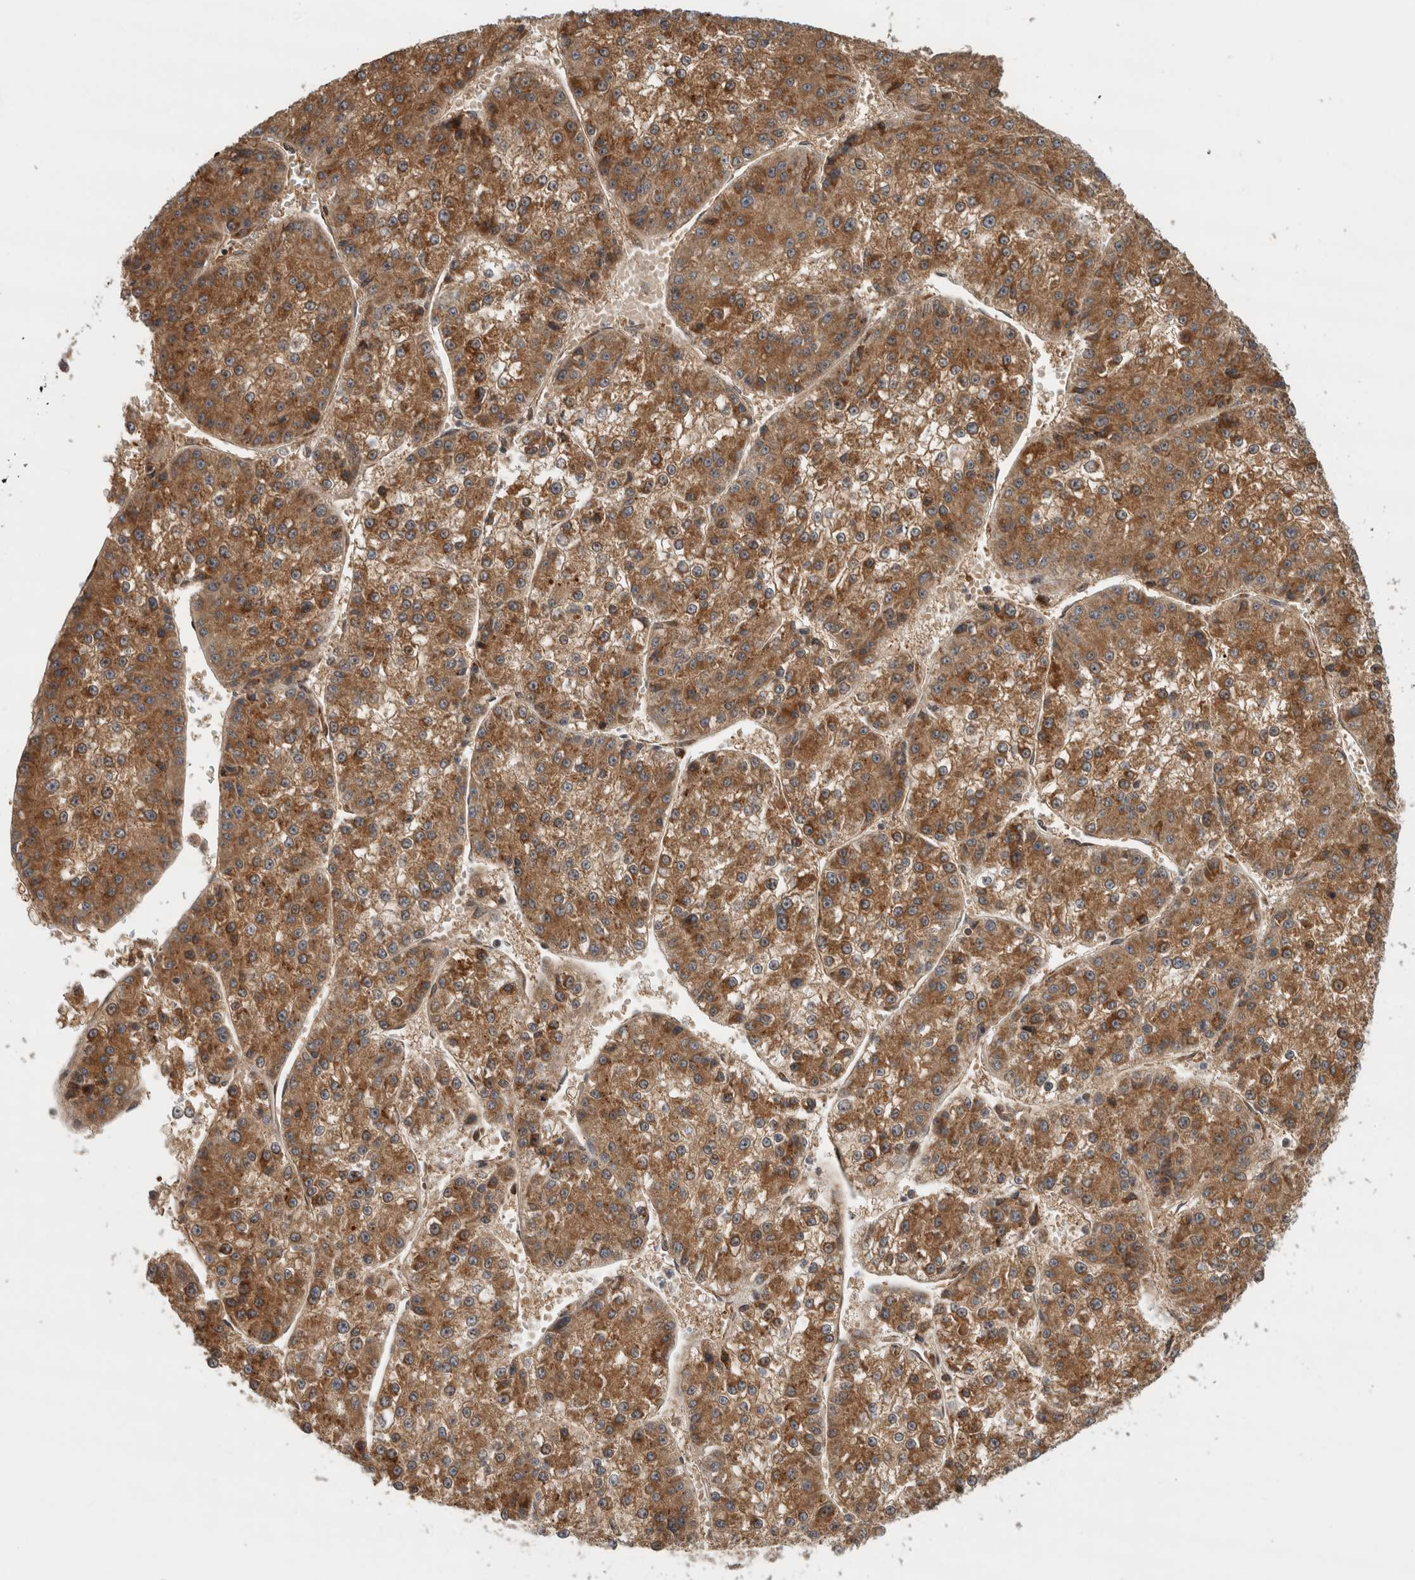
{"staining": {"intensity": "moderate", "quantity": ">75%", "location": "cytoplasmic/membranous"}, "tissue": "liver cancer", "cell_type": "Tumor cells", "image_type": "cancer", "snomed": [{"axis": "morphology", "description": "Carcinoma, Hepatocellular, NOS"}, {"axis": "topography", "description": "Liver"}], "caption": "Moderate cytoplasmic/membranous protein staining is present in approximately >75% of tumor cells in liver hepatocellular carcinoma.", "gene": "TUBD1", "patient": {"sex": "female", "age": 73}}